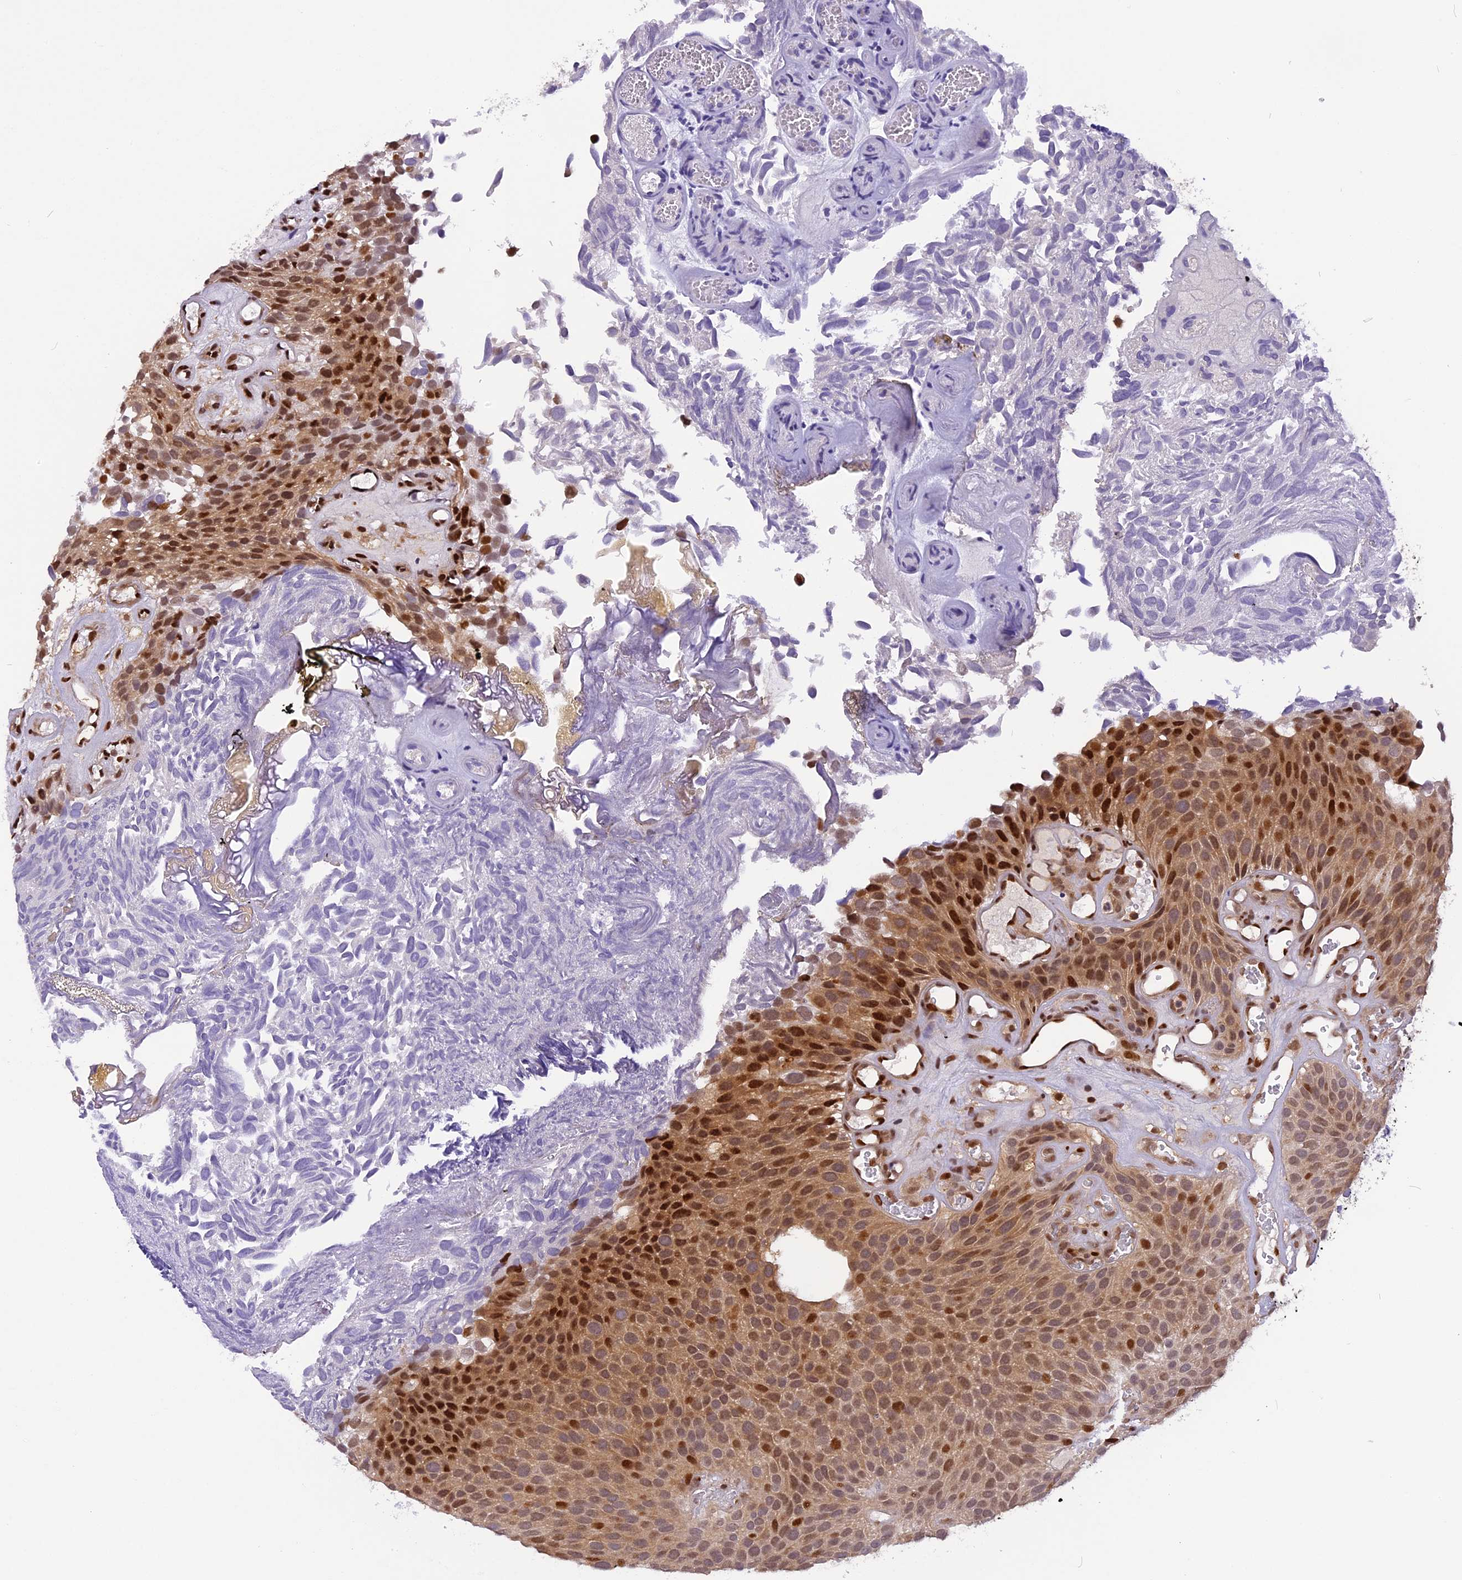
{"staining": {"intensity": "strong", "quantity": "25%-75%", "location": "cytoplasmic/membranous,nuclear"}, "tissue": "urothelial cancer", "cell_type": "Tumor cells", "image_type": "cancer", "snomed": [{"axis": "morphology", "description": "Urothelial carcinoma, Low grade"}, {"axis": "topography", "description": "Urinary bladder"}], "caption": "DAB (3,3'-diaminobenzidine) immunohistochemical staining of human low-grade urothelial carcinoma demonstrates strong cytoplasmic/membranous and nuclear protein positivity in about 25%-75% of tumor cells.", "gene": "RABGGTA", "patient": {"sex": "male", "age": 89}}